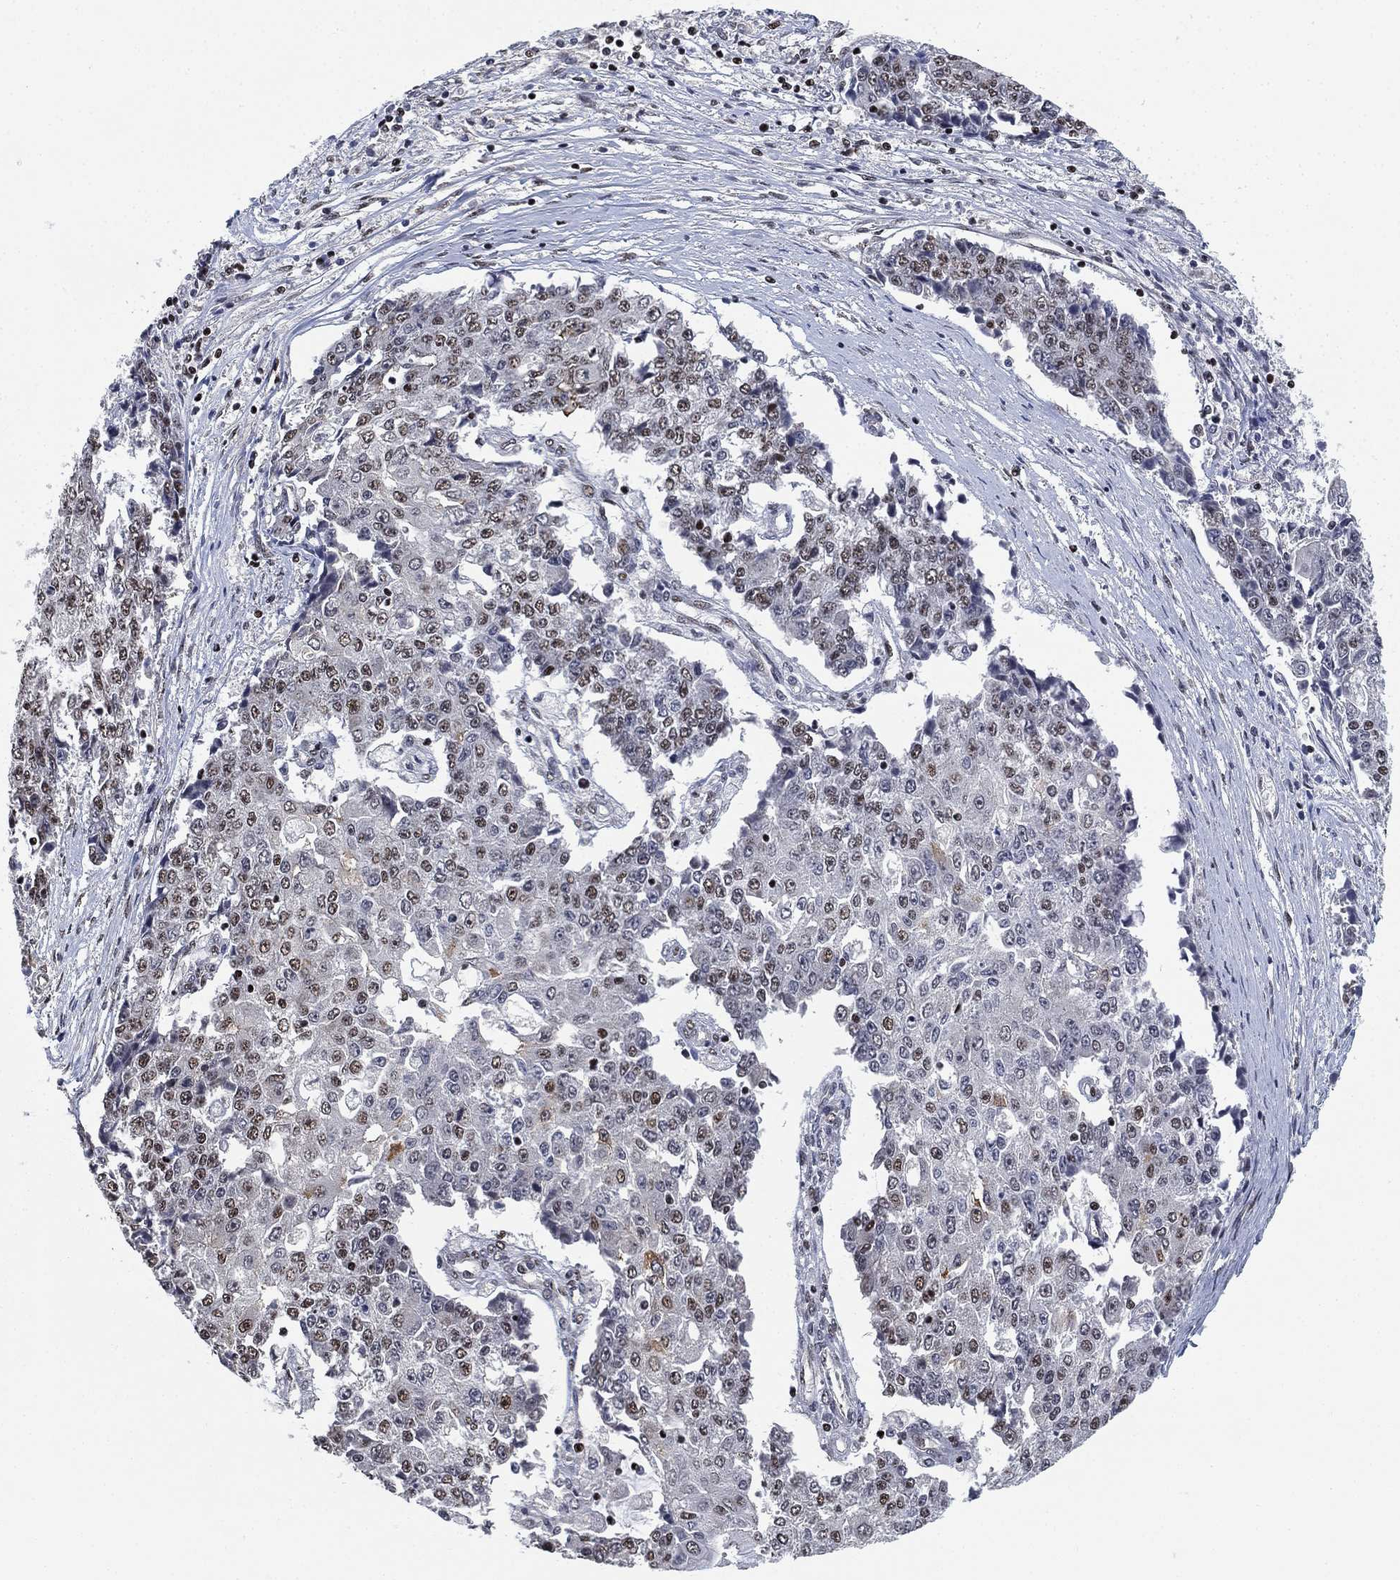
{"staining": {"intensity": "moderate", "quantity": "<25%", "location": "nuclear"}, "tissue": "ovarian cancer", "cell_type": "Tumor cells", "image_type": "cancer", "snomed": [{"axis": "morphology", "description": "Carcinoma, endometroid"}, {"axis": "topography", "description": "Ovary"}], "caption": "Immunohistochemical staining of human endometroid carcinoma (ovarian) reveals low levels of moderate nuclear protein positivity in approximately <25% of tumor cells.", "gene": "ZSCAN30", "patient": {"sex": "female", "age": 42}}